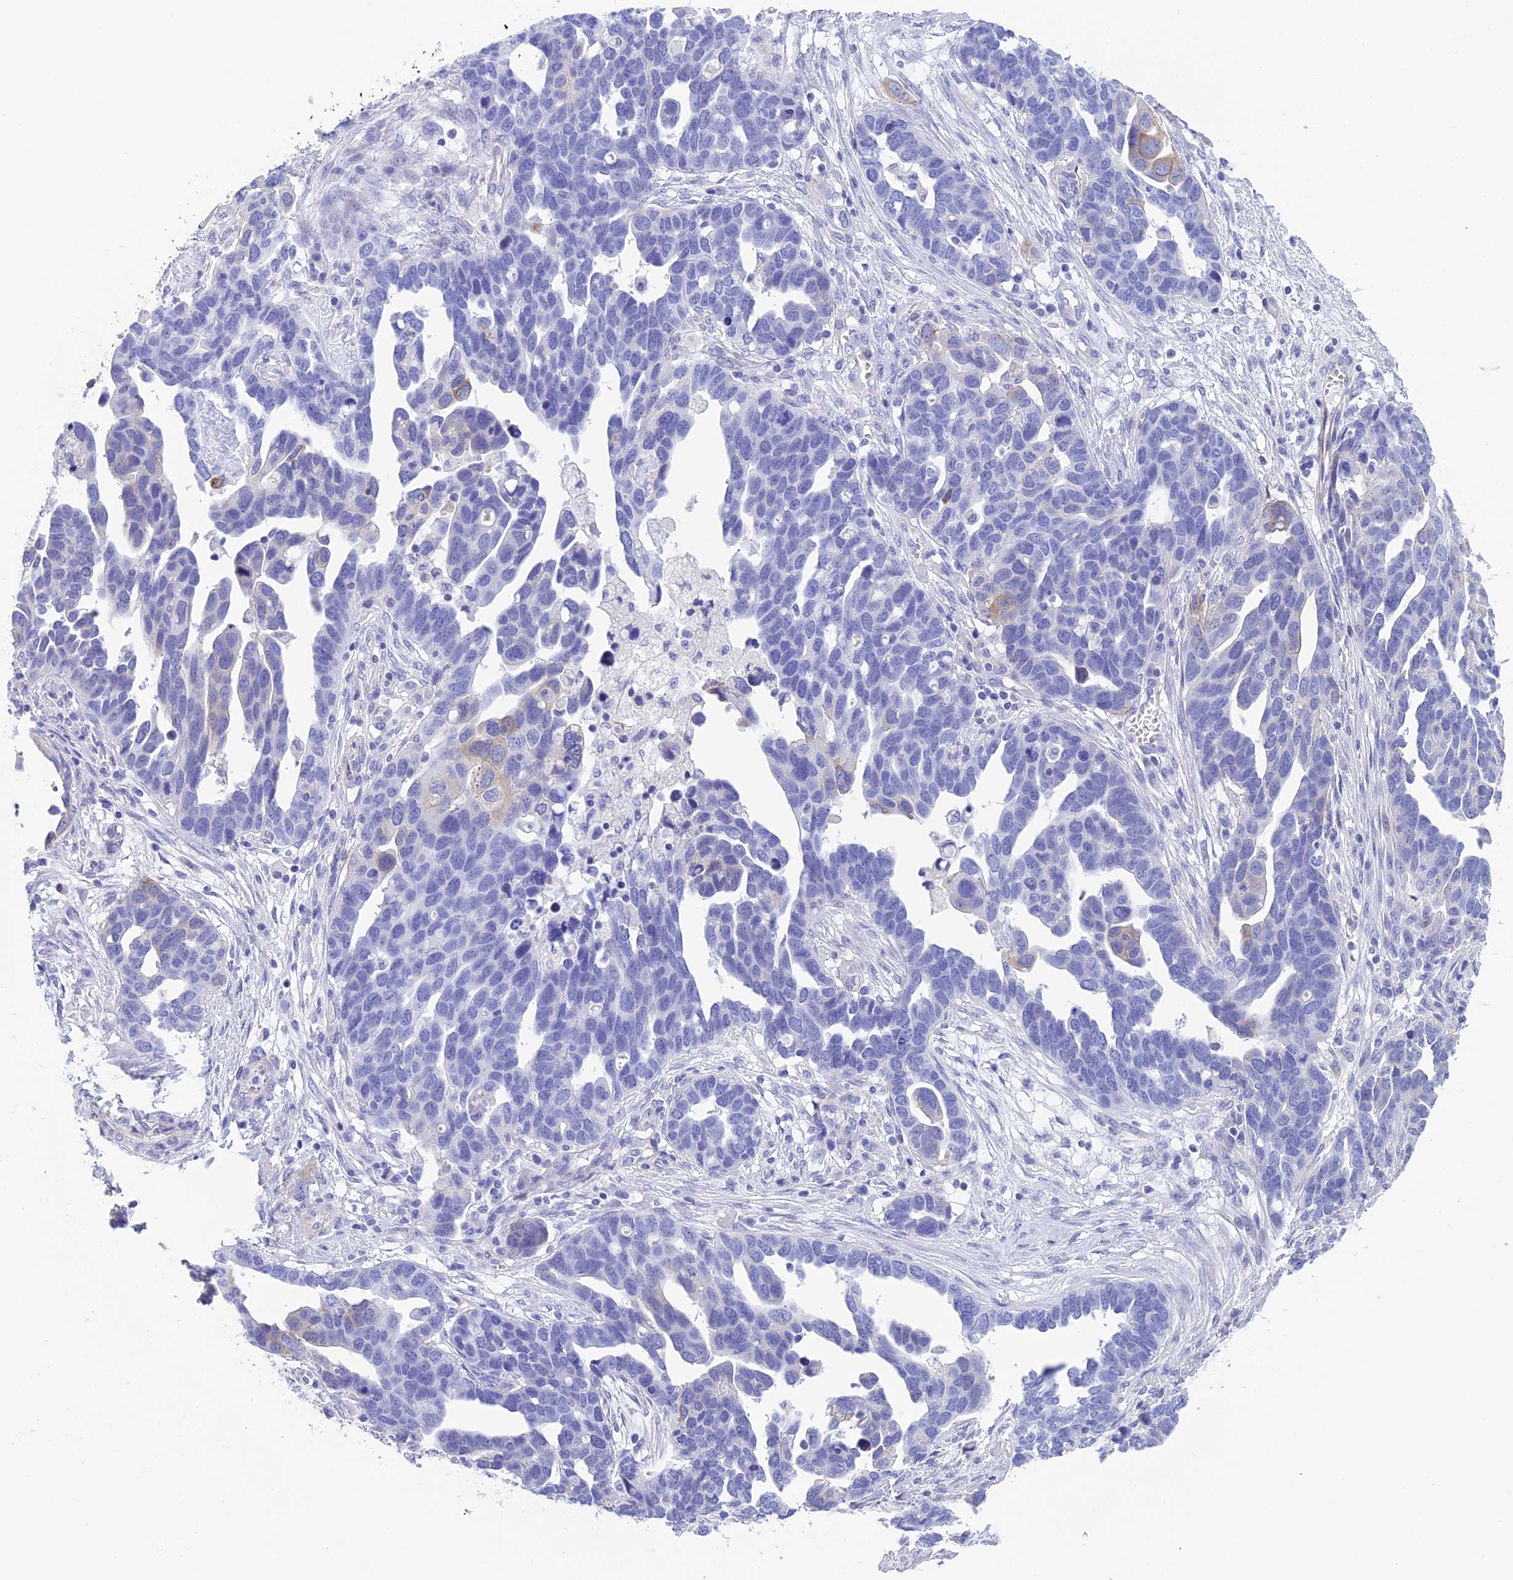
{"staining": {"intensity": "negative", "quantity": "none", "location": "none"}, "tissue": "ovarian cancer", "cell_type": "Tumor cells", "image_type": "cancer", "snomed": [{"axis": "morphology", "description": "Cystadenocarcinoma, serous, NOS"}, {"axis": "topography", "description": "Ovary"}], "caption": "High power microscopy histopathology image of an immunohistochemistry (IHC) image of serous cystadenocarcinoma (ovarian), revealing no significant positivity in tumor cells. Brightfield microscopy of immunohistochemistry stained with DAB (3,3'-diaminobenzidine) (brown) and hematoxylin (blue), captured at high magnification.", "gene": "TACSTD2", "patient": {"sex": "female", "age": 54}}